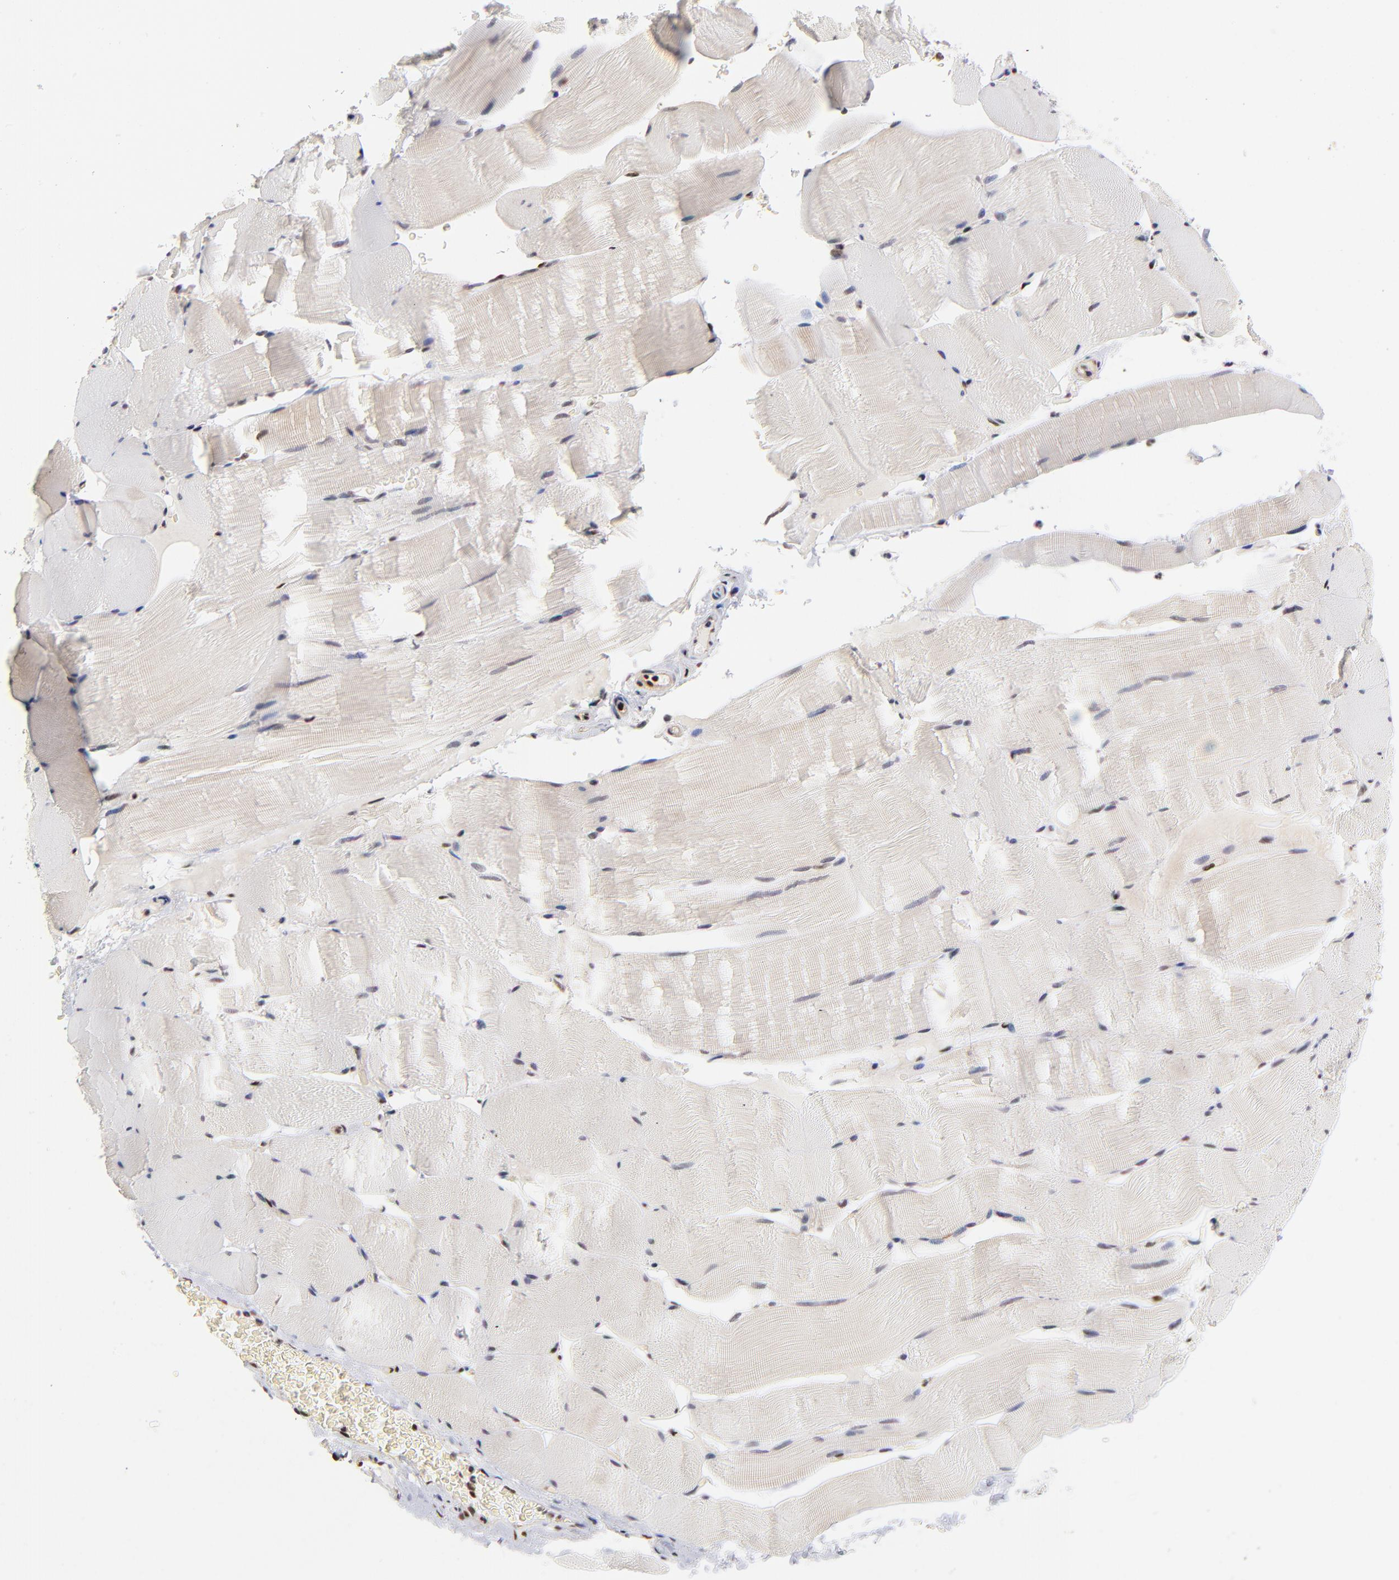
{"staining": {"intensity": "negative", "quantity": "none", "location": "none"}, "tissue": "skeletal muscle", "cell_type": "Myocytes", "image_type": "normal", "snomed": [{"axis": "morphology", "description": "Normal tissue, NOS"}, {"axis": "topography", "description": "Skeletal muscle"}], "caption": "There is no significant staining in myocytes of skeletal muscle.", "gene": "GABPA", "patient": {"sex": "male", "age": 62}}